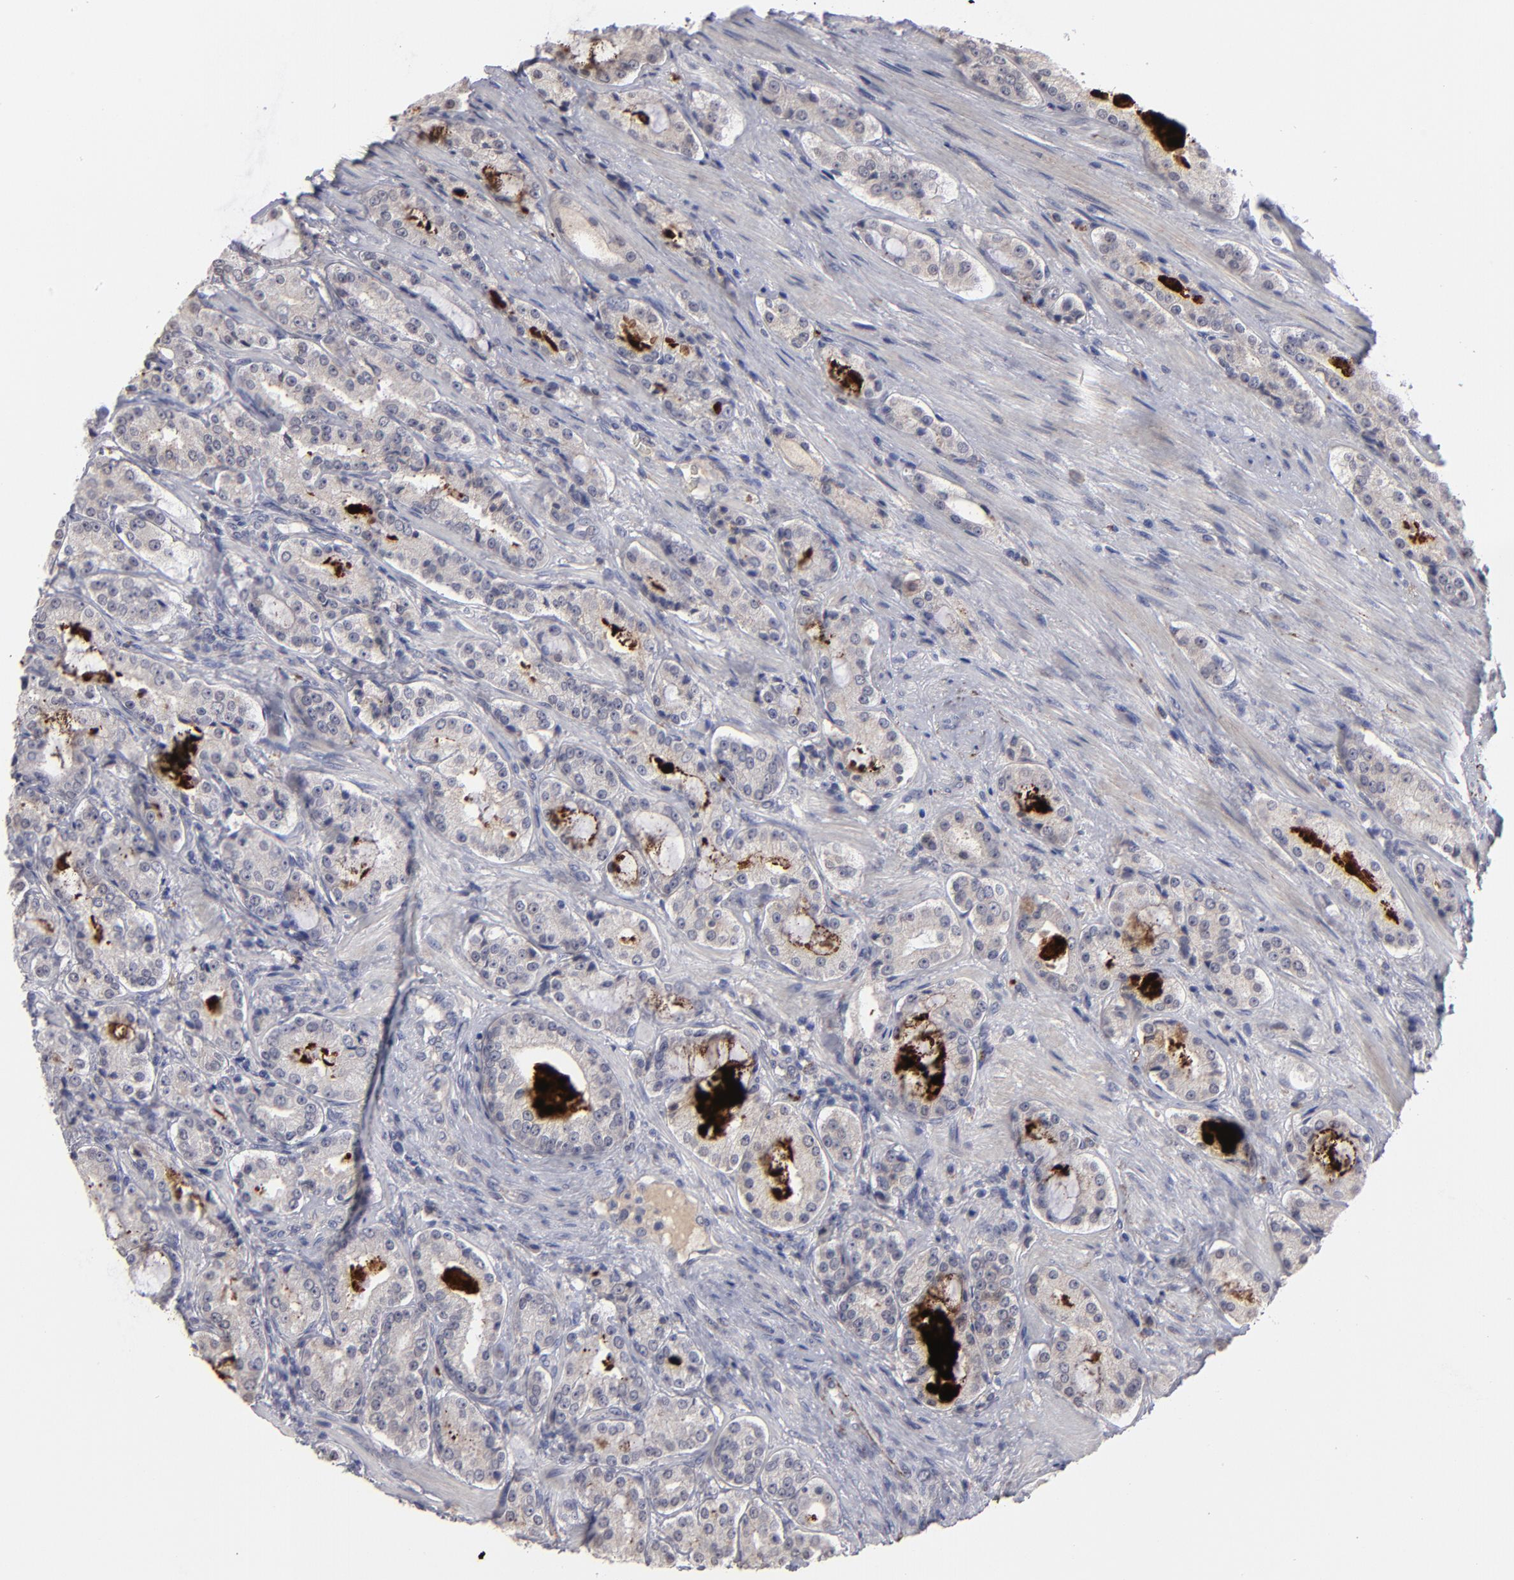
{"staining": {"intensity": "weak", "quantity": "<25%", "location": "cytoplasmic/membranous"}, "tissue": "prostate cancer", "cell_type": "Tumor cells", "image_type": "cancer", "snomed": [{"axis": "morphology", "description": "Adenocarcinoma, High grade"}, {"axis": "topography", "description": "Prostate"}], "caption": "Immunohistochemical staining of adenocarcinoma (high-grade) (prostate) displays no significant positivity in tumor cells. (DAB IHC, high magnification).", "gene": "GPM6B", "patient": {"sex": "male", "age": 72}}